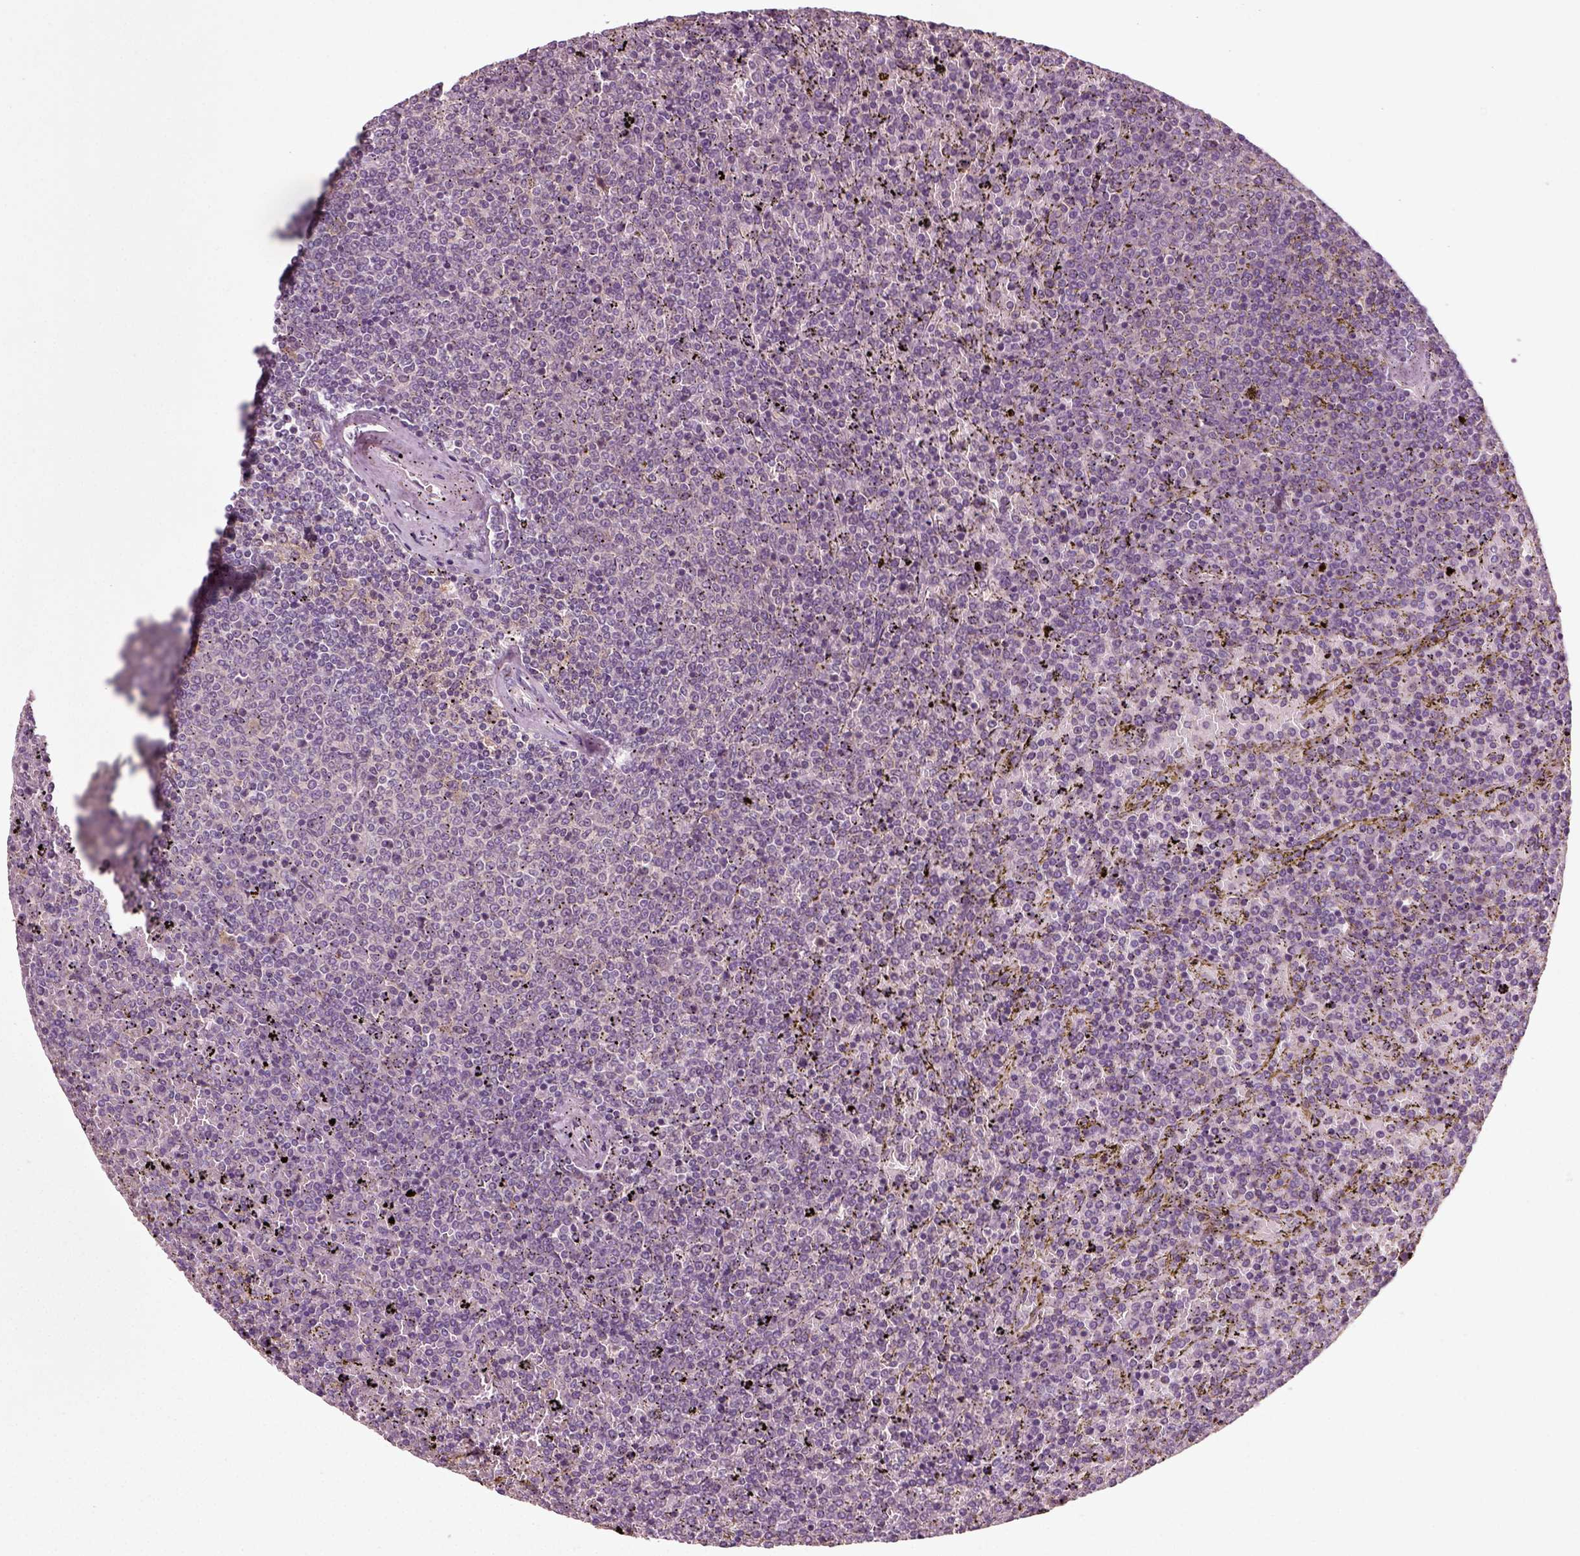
{"staining": {"intensity": "negative", "quantity": "none", "location": "none"}, "tissue": "lymphoma", "cell_type": "Tumor cells", "image_type": "cancer", "snomed": [{"axis": "morphology", "description": "Malignant lymphoma, non-Hodgkin's type, Low grade"}, {"axis": "topography", "description": "Spleen"}], "caption": "Histopathology image shows no protein positivity in tumor cells of malignant lymphoma, non-Hodgkin's type (low-grade) tissue.", "gene": "RND2", "patient": {"sex": "female", "age": 77}}